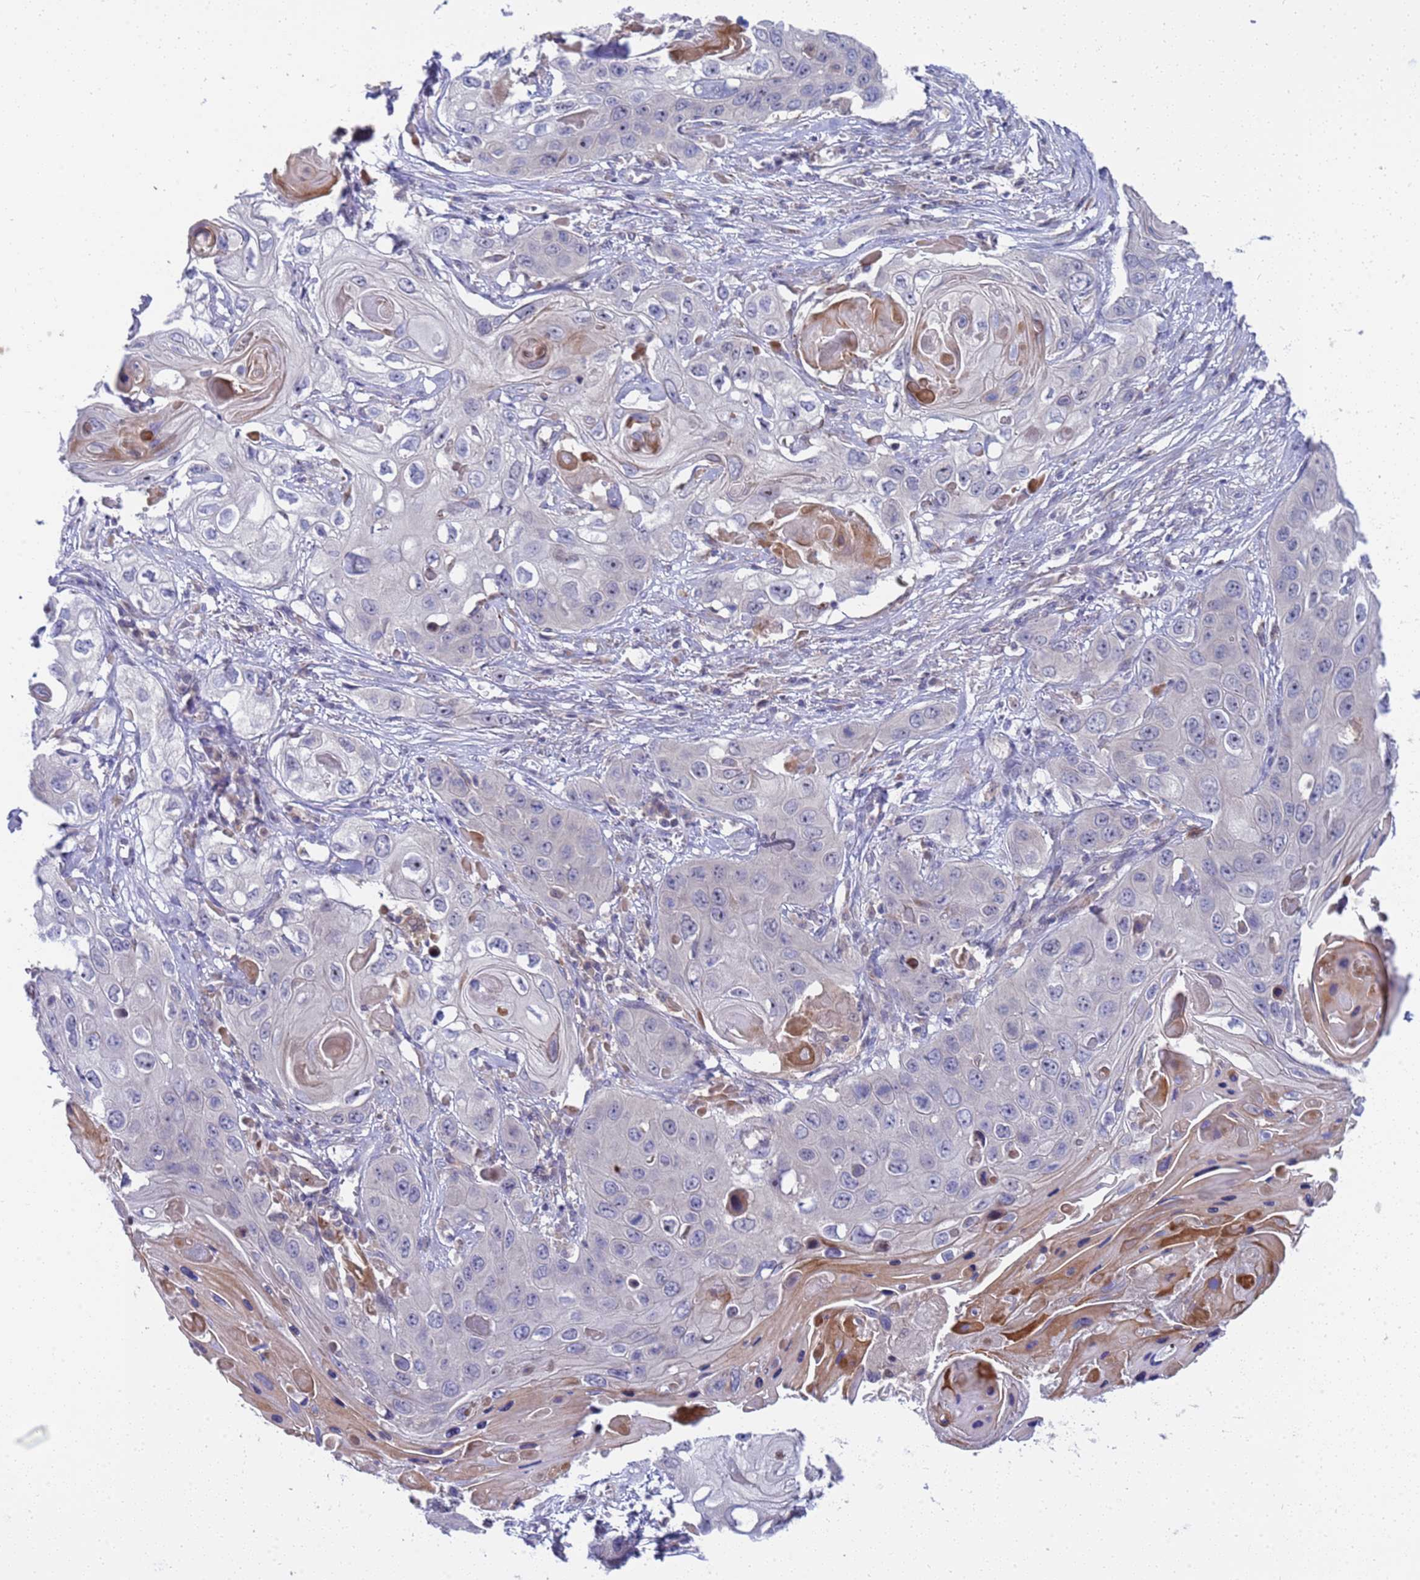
{"staining": {"intensity": "moderate", "quantity": "<25%", "location": "cytoplasmic/membranous"}, "tissue": "skin cancer", "cell_type": "Tumor cells", "image_type": "cancer", "snomed": [{"axis": "morphology", "description": "Squamous cell carcinoma, NOS"}, {"axis": "topography", "description": "Skin"}], "caption": "Immunohistochemistry image of neoplastic tissue: skin squamous cell carcinoma stained using IHC reveals low levels of moderate protein expression localized specifically in the cytoplasmic/membranous of tumor cells, appearing as a cytoplasmic/membranous brown color.", "gene": "ENOSF1", "patient": {"sex": "male", "age": 55}}